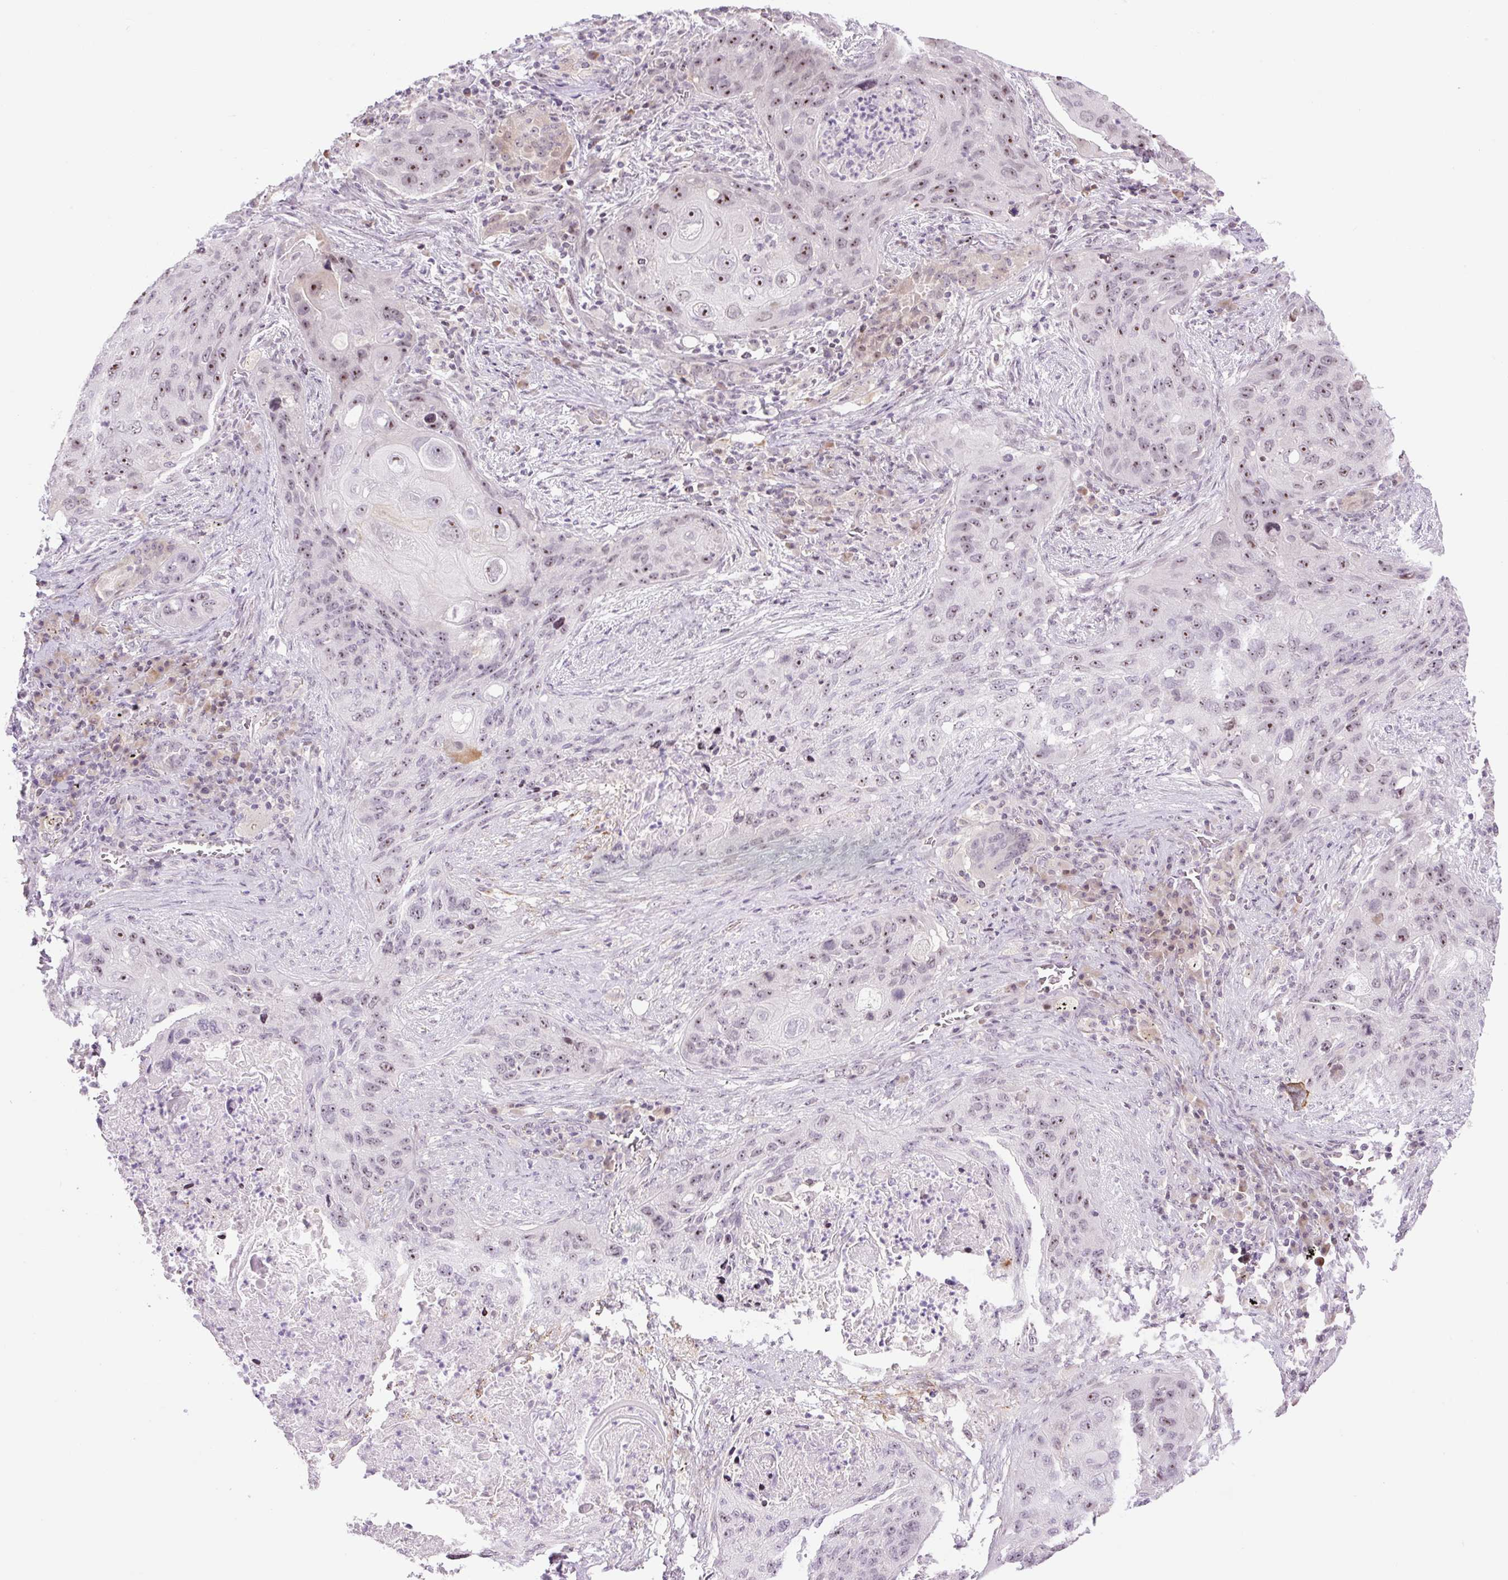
{"staining": {"intensity": "moderate", "quantity": "25%-75%", "location": "nuclear"}, "tissue": "lung cancer", "cell_type": "Tumor cells", "image_type": "cancer", "snomed": [{"axis": "morphology", "description": "Squamous cell carcinoma, NOS"}, {"axis": "topography", "description": "Lung"}], "caption": "Human lung cancer (squamous cell carcinoma) stained with a protein marker shows moderate staining in tumor cells.", "gene": "ZNF417", "patient": {"sex": "female", "age": 63}}